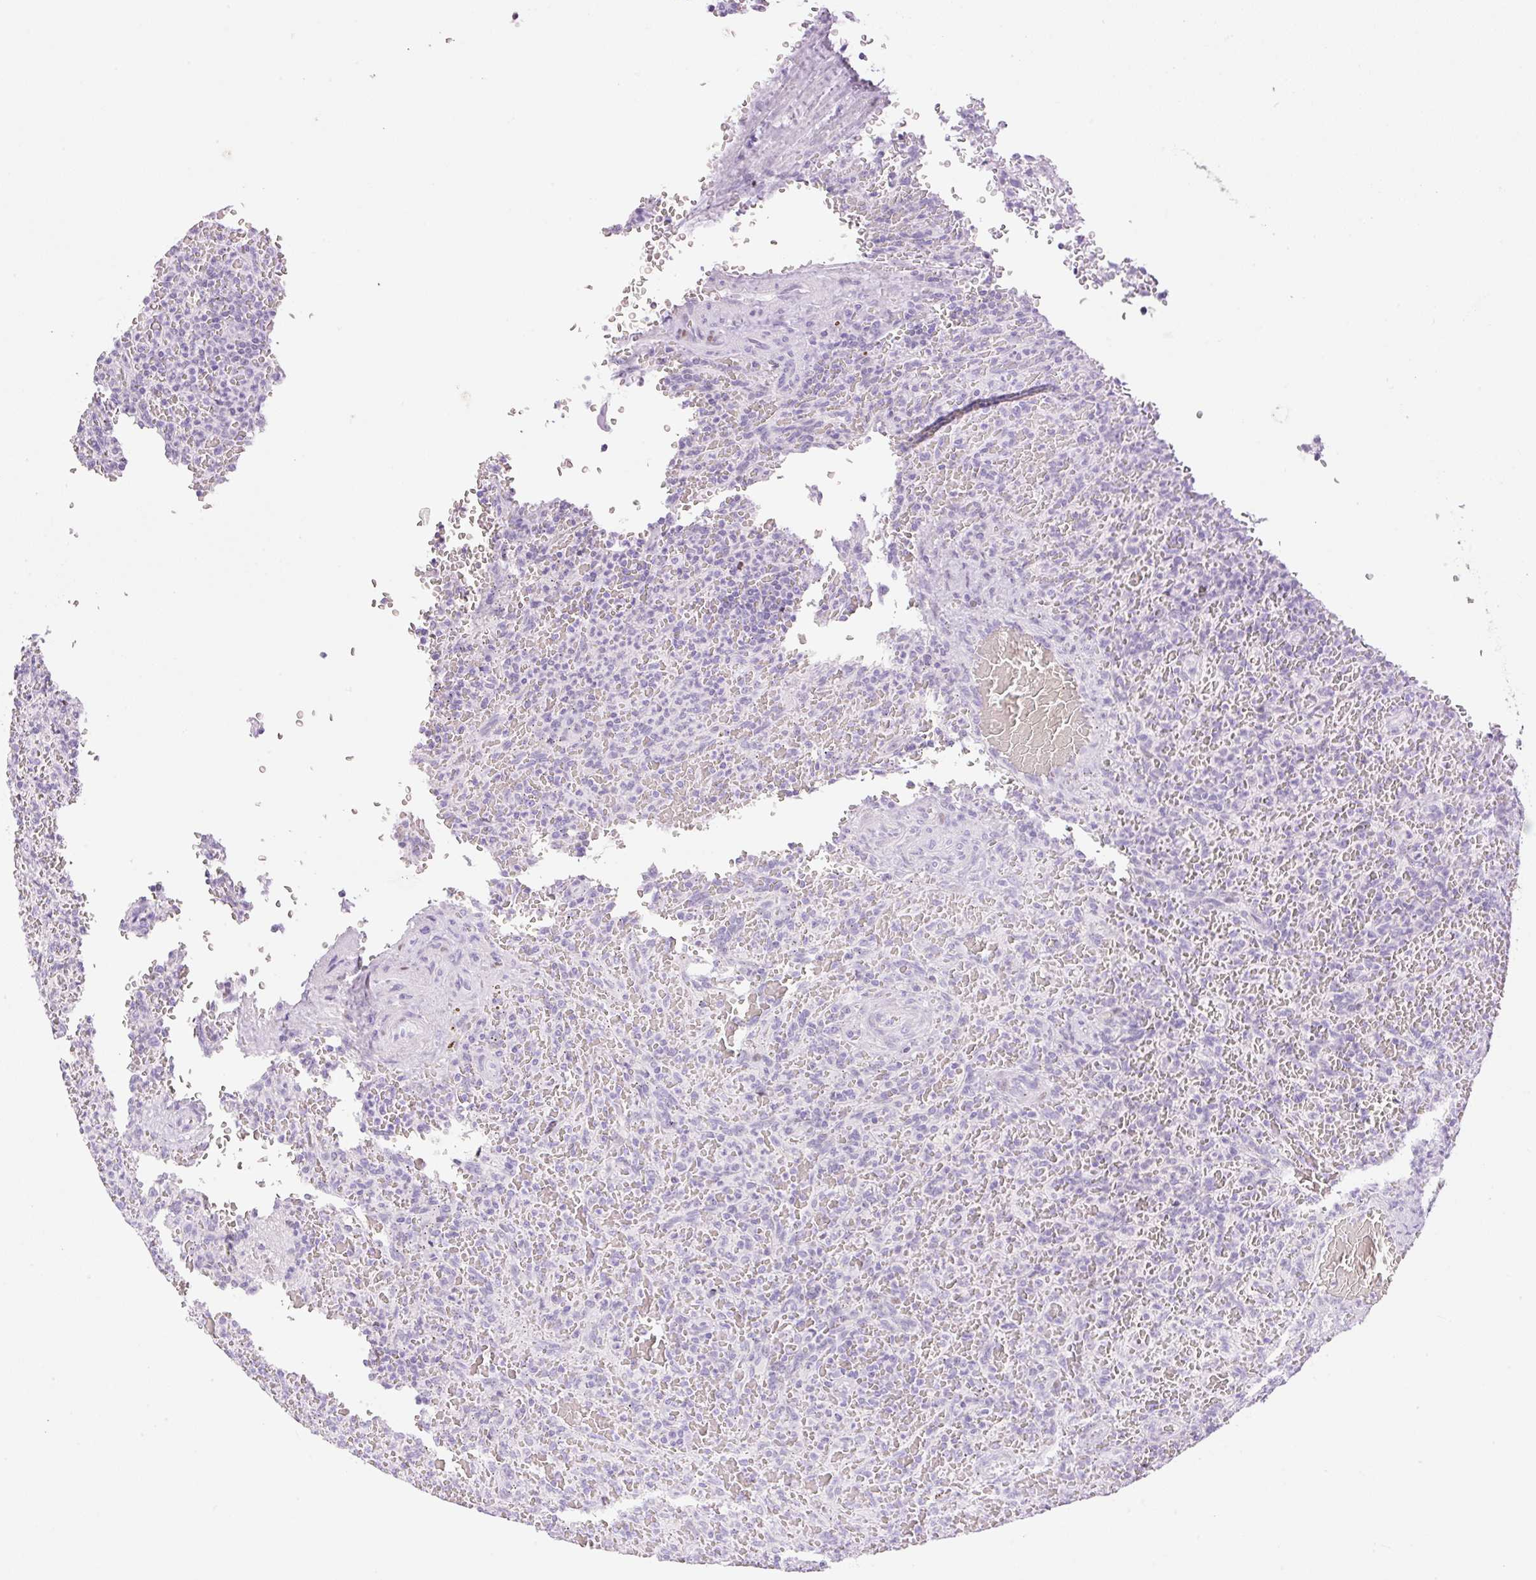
{"staining": {"intensity": "negative", "quantity": "none", "location": "none"}, "tissue": "lymphoma", "cell_type": "Tumor cells", "image_type": "cancer", "snomed": [{"axis": "morphology", "description": "Malignant lymphoma, non-Hodgkin's type, Low grade"}, {"axis": "topography", "description": "Spleen"}], "caption": "This is an immunohistochemistry (IHC) photomicrograph of human lymphoma. There is no positivity in tumor cells.", "gene": "SP140L", "patient": {"sex": "female", "age": 64}}